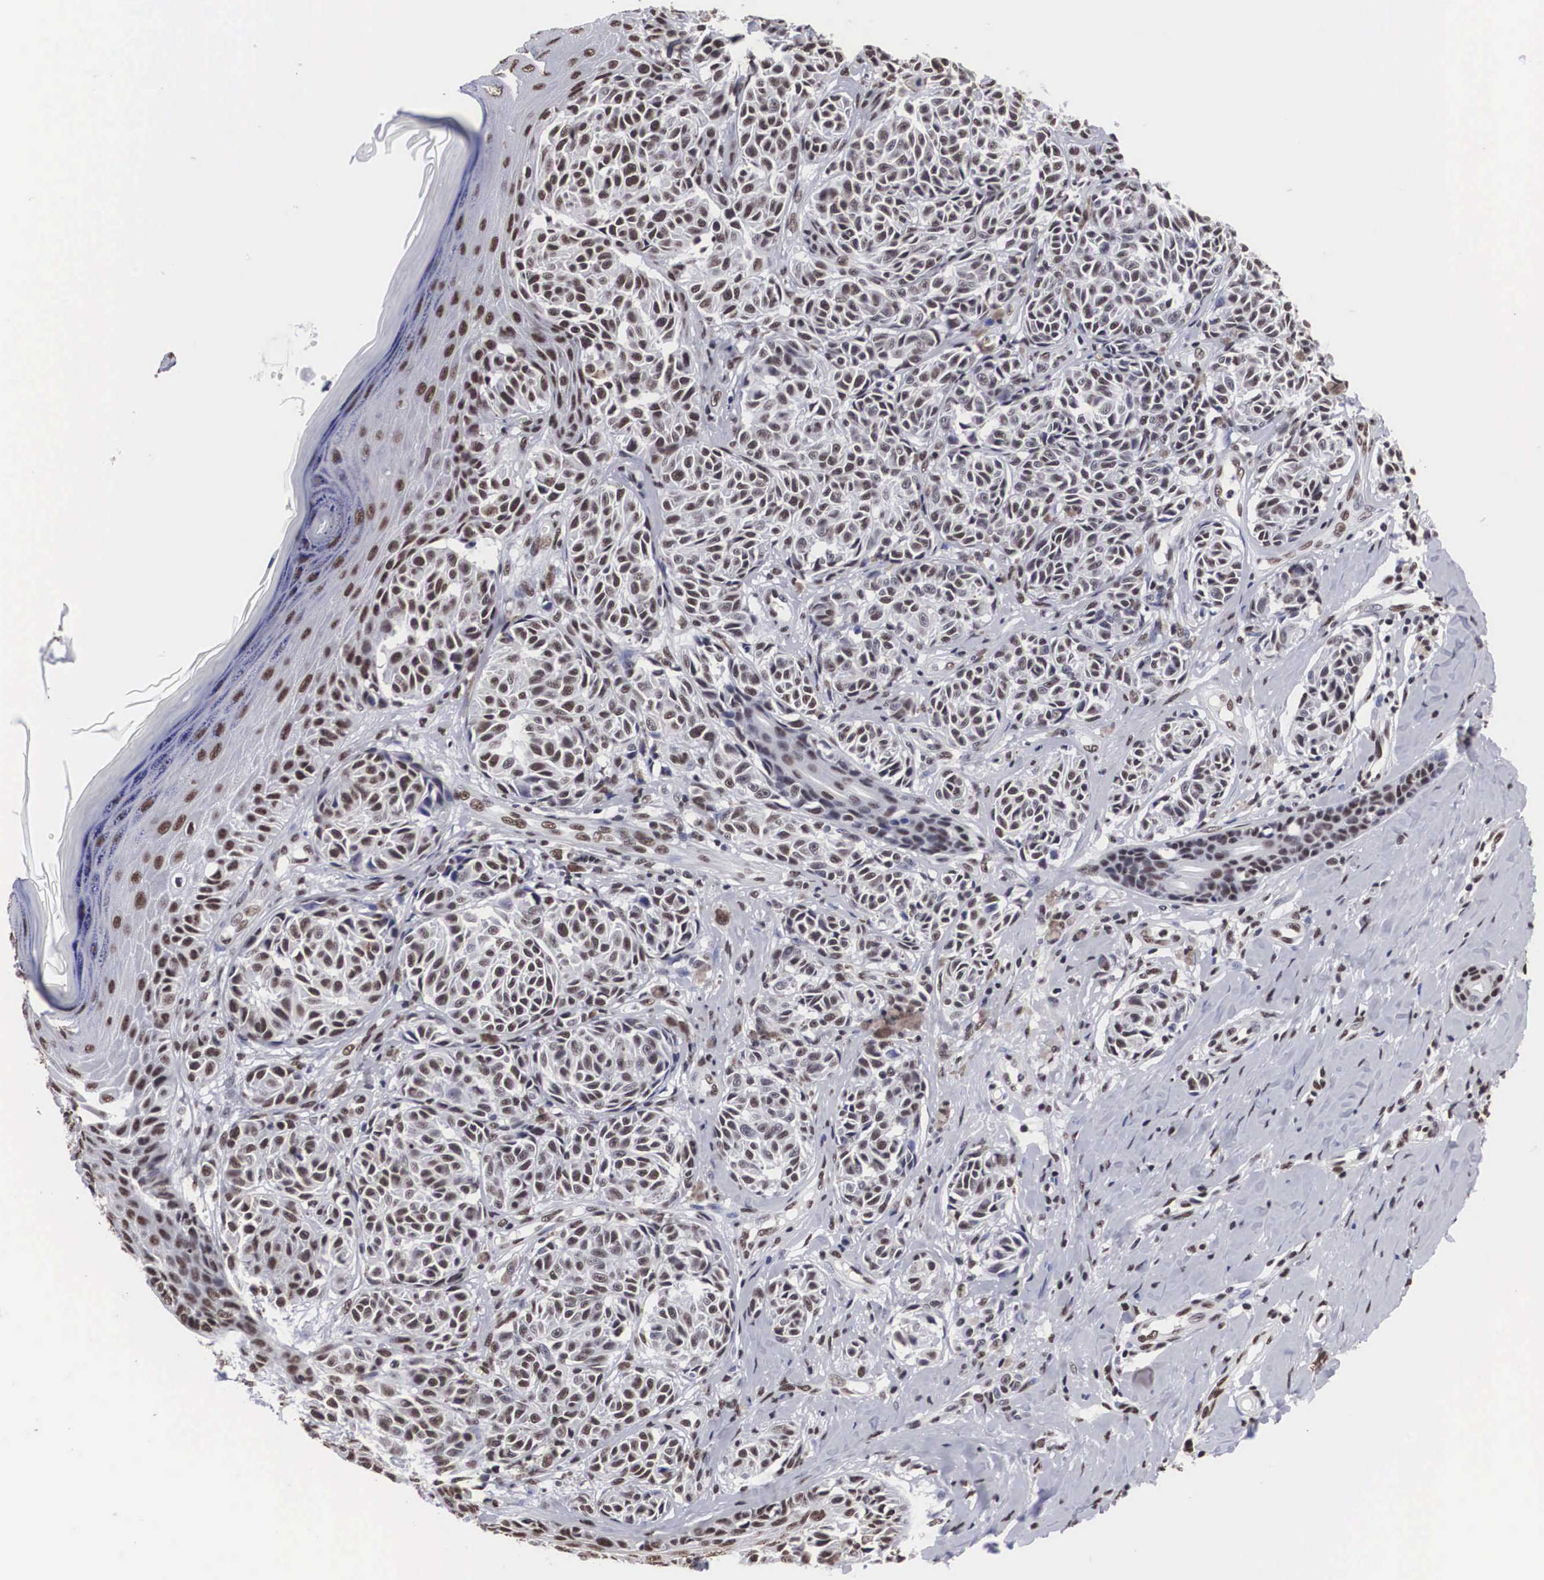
{"staining": {"intensity": "moderate", "quantity": ">75%", "location": "nuclear"}, "tissue": "melanoma", "cell_type": "Tumor cells", "image_type": "cancer", "snomed": [{"axis": "morphology", "description": "Malignant melanoma, NOS"}, {"axis": "topography", "description": "Skin"}], "caption": "Human melanoma stained with a protein marker demonstrates moderate staining in tumor cells.", "gene": "ACIN1", "patient": {"sex": "male", "age": 49}}